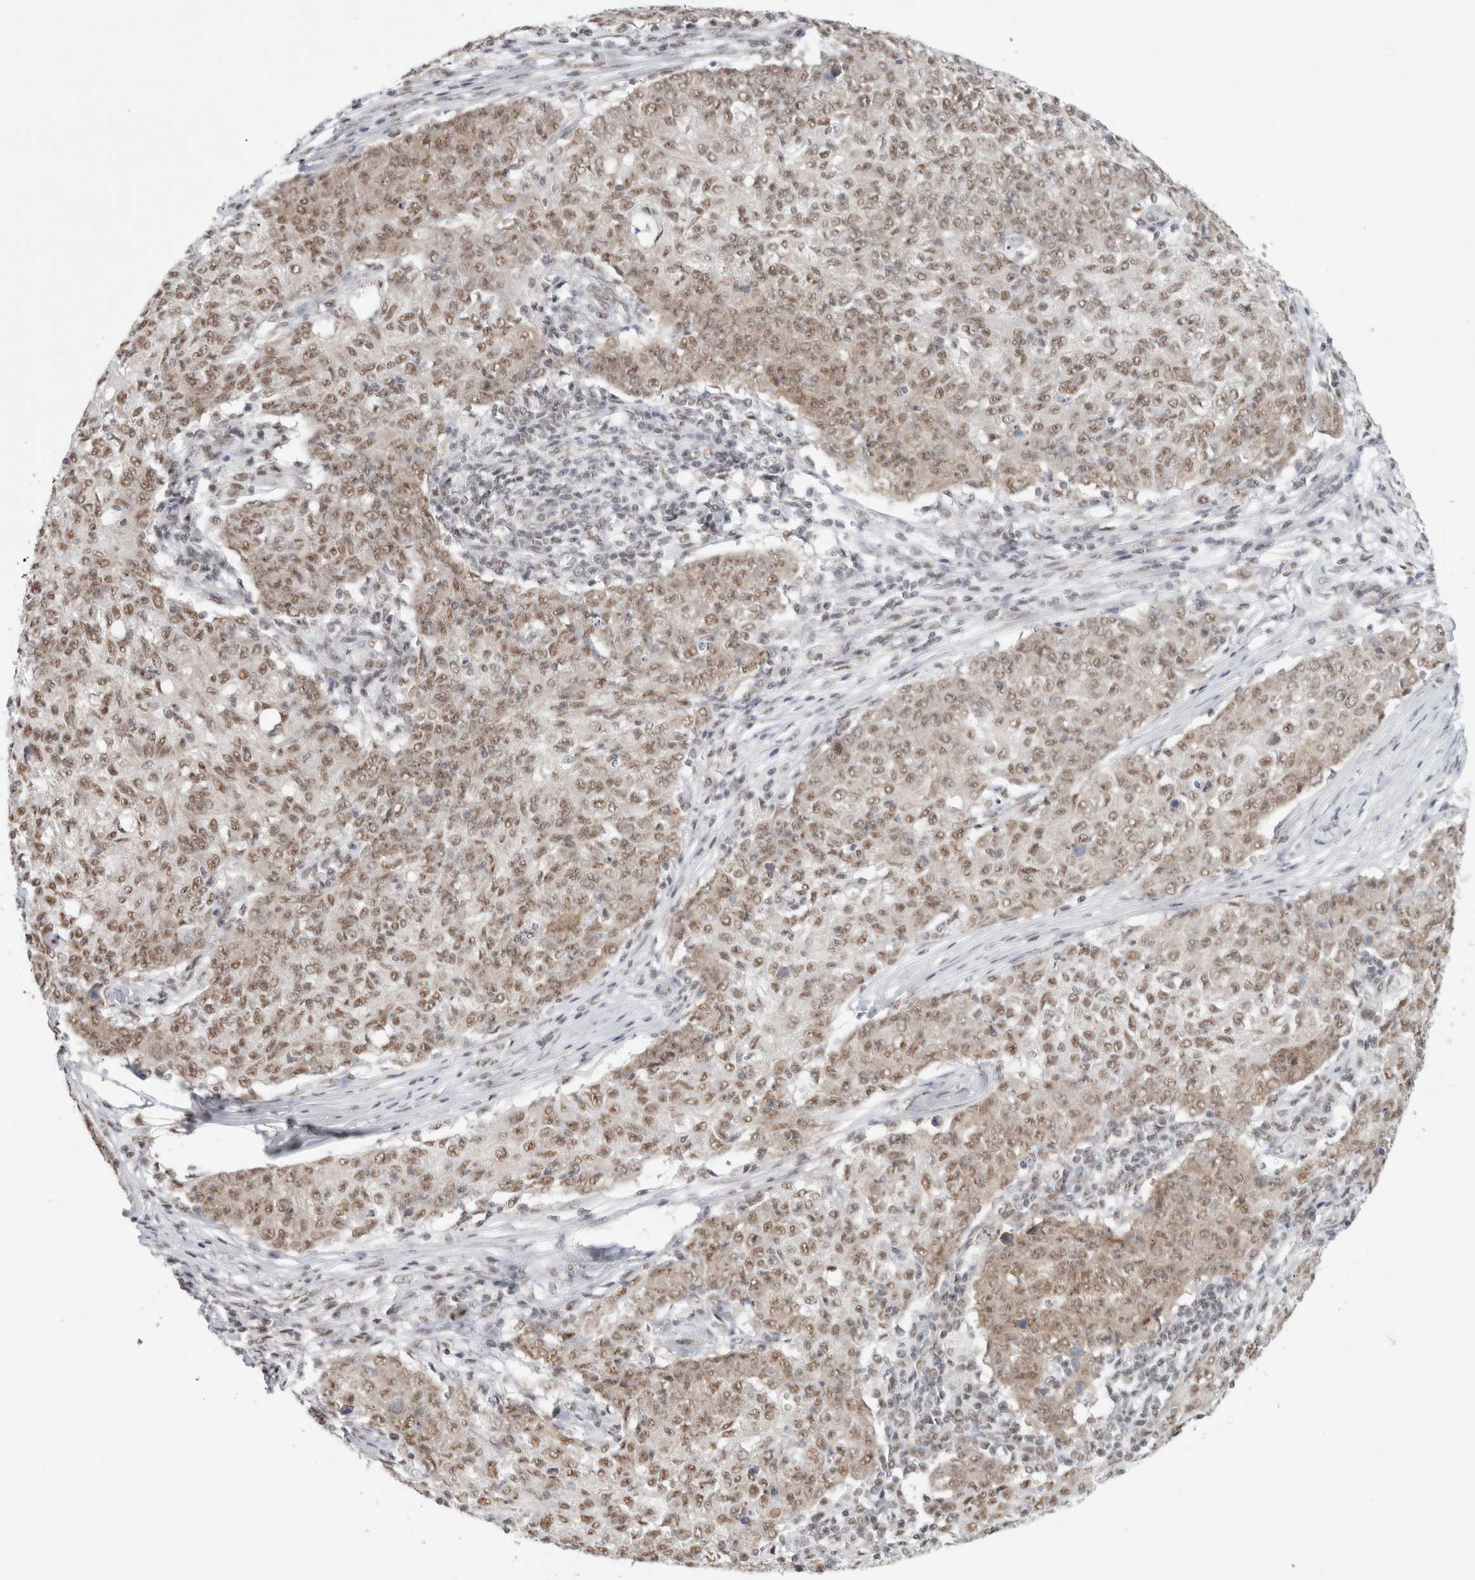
{"staining": {"intensity": "moderate", "quantity": ">75%", "location": "nuclear"}, "tissue": "ovarian cancer", "cell_type": "Tumor cells", "image_type": "cancer", "snomed": [{"axis": "morphology", "description": "Carcinoma, endometroid"}, {"axis": "topography", "description": "Ovary"}], "caption": "Ovarian cancer tissue reveals moderate nuclear expression in approximately >75% of tumor cells, visualized by immunohistochemistry. The staining was performed using DAB, with brown indicating positive protein expression. Nuclei are stained blue with hematoxylin.", "gene": "TRMT12", "patient": {"sex": "female", "age": 42}}